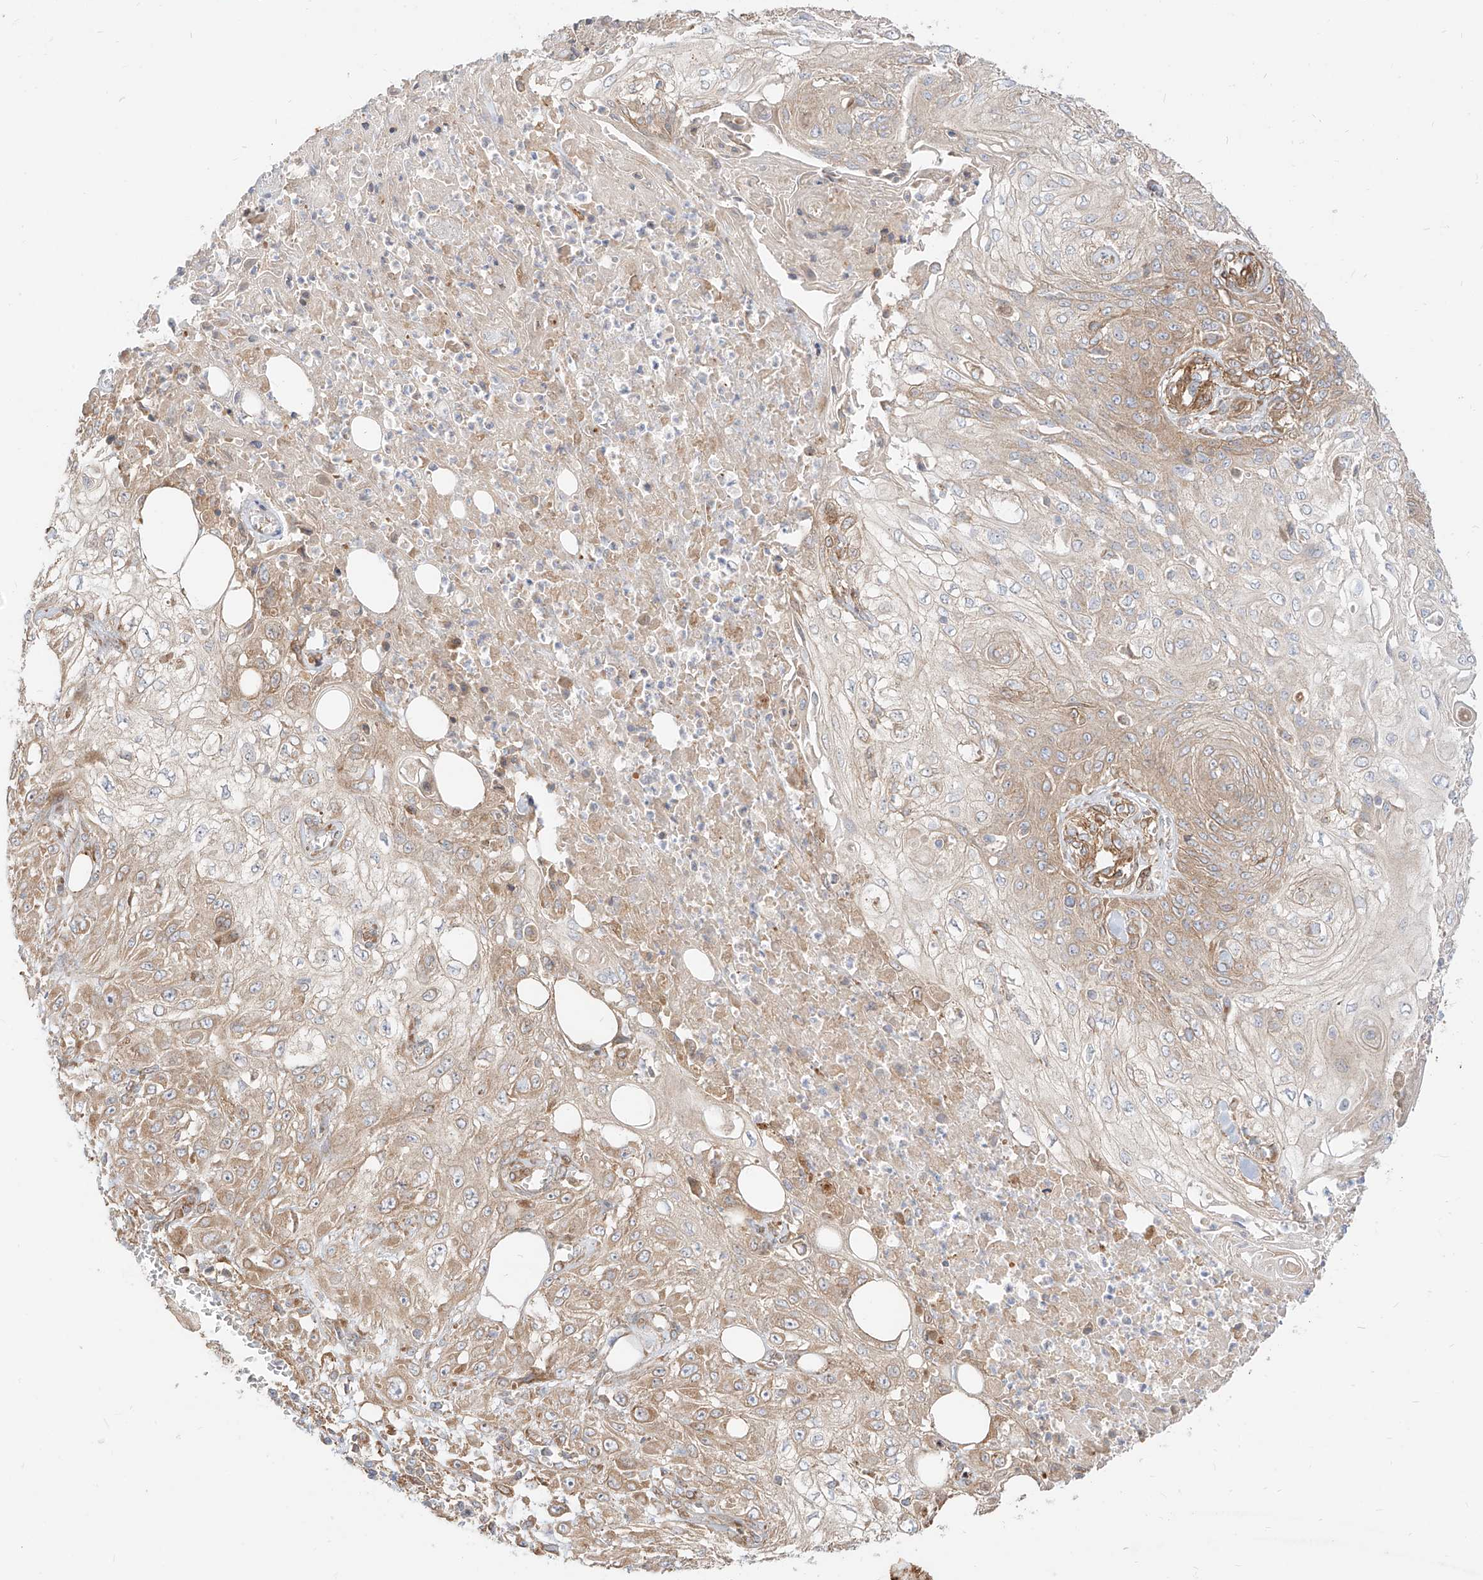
{"staining": {"intensity": "weak", "quantity": ">75%", "location": "cytoplasmic/membranous"}, "tissue": "skin cancer", "cell_type": "Tumor cells", "image_type": "cancer", "snomed": [{"axis": "morphology", "description": "Squamous cell carcinoma, NOS"}, {"axis": "morphology", "description": "Squamous cell carcinoma, metastatic, NOS"}, {"axis": "topography", "description": "Skin"}, {"axis": "topography", "description": "Lymph node"}], "caption": "Human skin squamous cell carcinoma stained for a protein (brown) displays weak cytoplasmic/membranous positive staining in about >75% of tumor cells.", "gene": "PLCL1", "patient": {"sex": "male", "age": 75}}